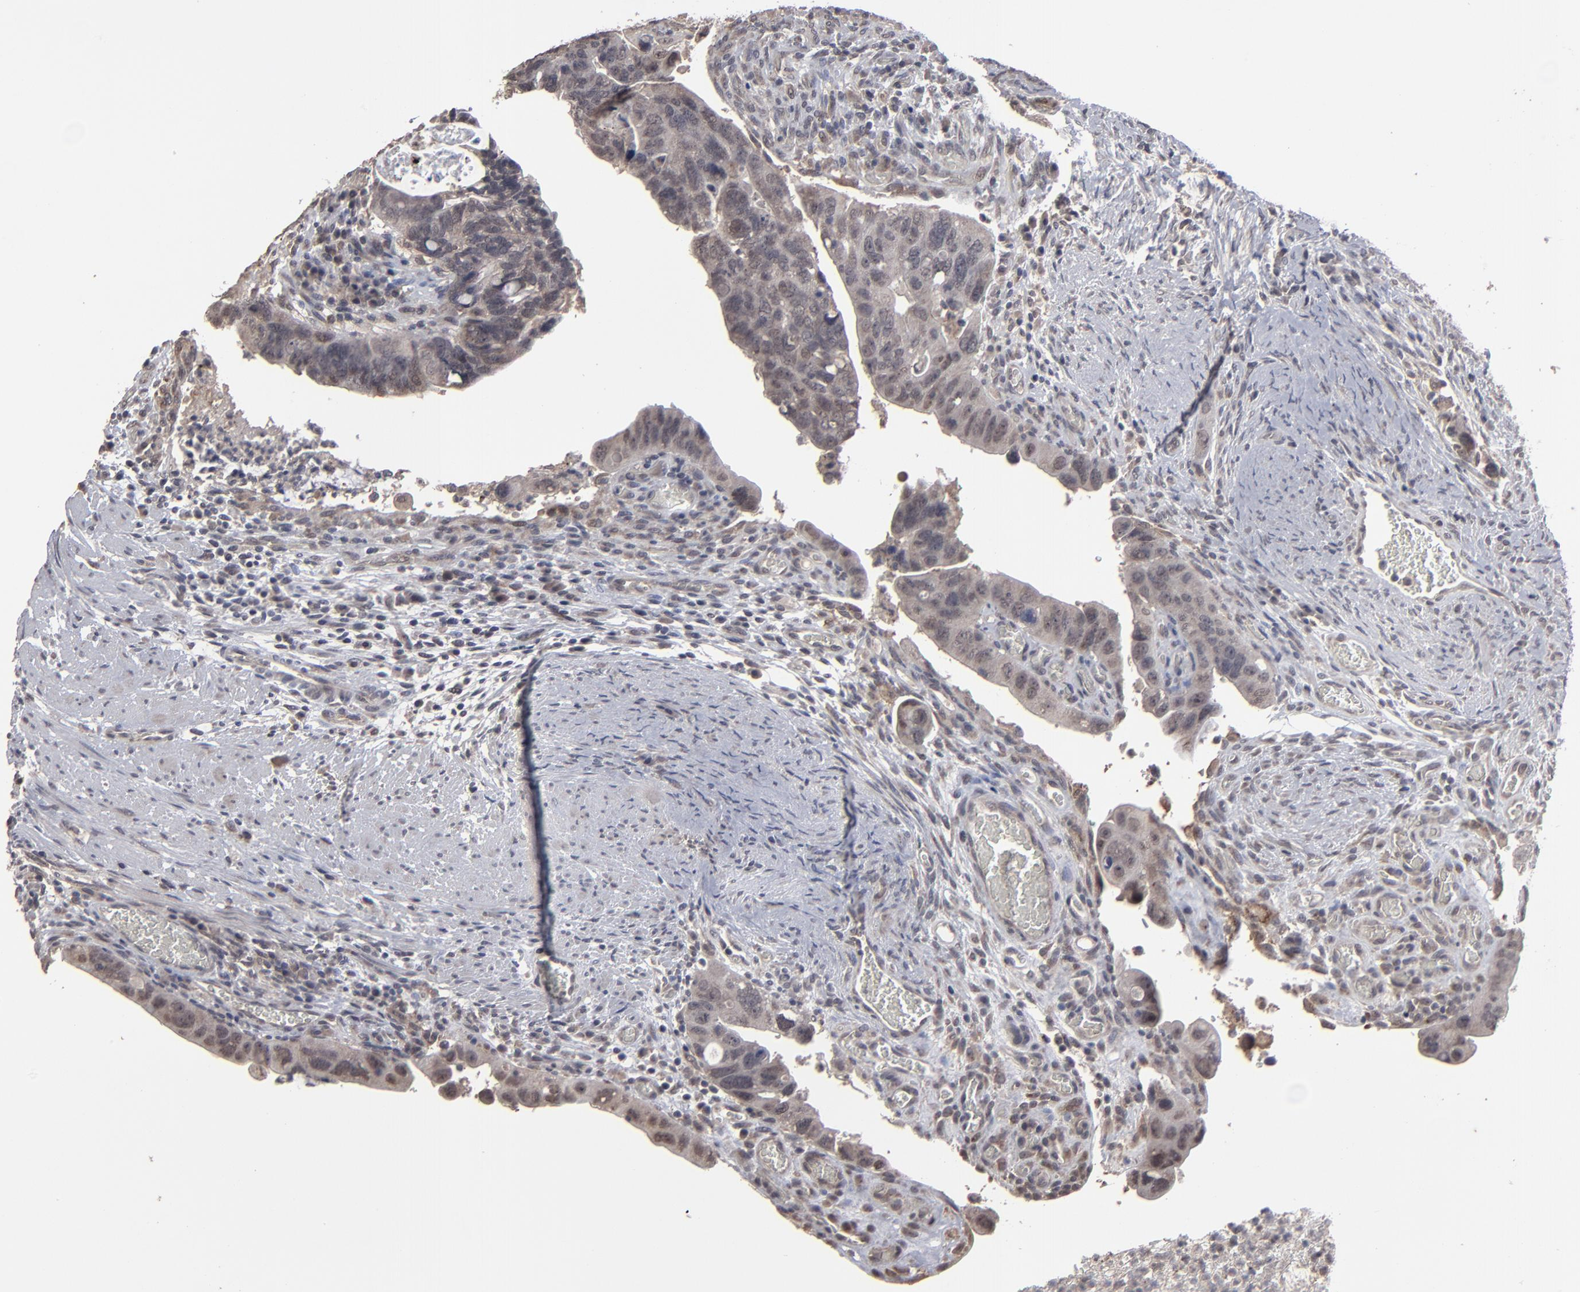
{"staining": {"intensity": "weak", "quantity": "25%-75%", "location": "cytoplasmic/membranous"}, "tissue": "colorectal cancer", "cell_type": "Tumor cells", "image_type": "cancer", "snomed": [{"axis": "morphology", "description": "Adenocarcinoma, NOS"}, {"axis": "topography", "description": "Rectum"}], "caption": "Immunohistochemical staining of colorectal cancer reveals low levels of weak cytoplasmic/membranous expression in approximately 25%-75% of tumor cells.", "gene": "SLC22A17", "patient": {"sex": "male", "age": 53}}